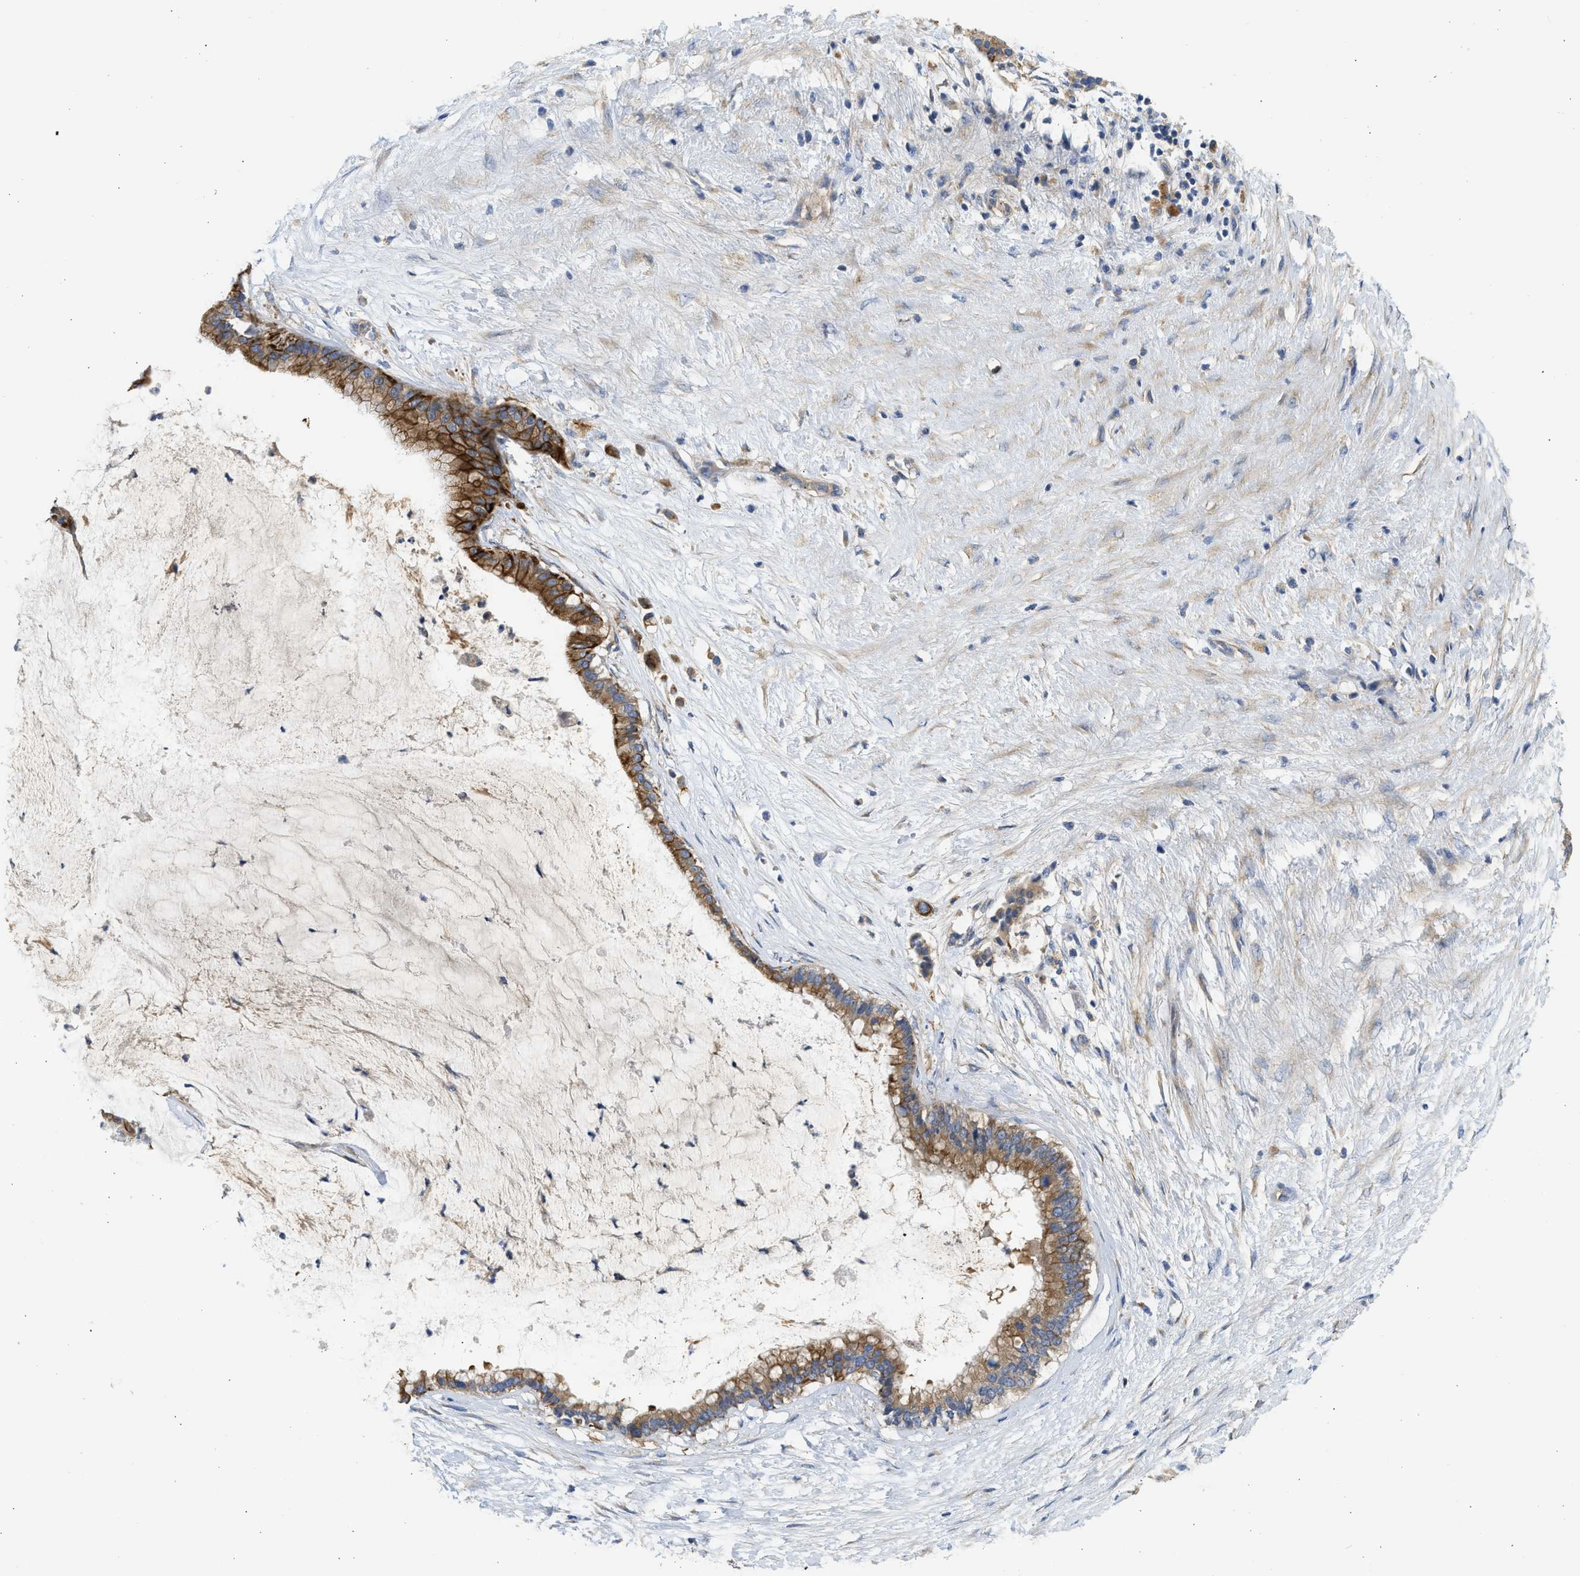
{"staining": {"intensity": "moderate", "quantity": ">75%", "location": "cytoplasmic/membranous"}, "tissue": "pancreatic cancer", "cell_type": "Tumor cells", "image_type": "cancer", "snomed": [{"axis": "morphology", "description": "Adenocarcinoma, NOS"}, {"axis": "topography", "description": "Pancreas"}], "caption": "This is an image of immunohistochemistry staining of pancreatic cancer (adenocarcinoma), which shows moderate expression in the cytoplasmic/membranous of tumor cells.", "gene": "CSRNP2", "patient": {"sex": "male", "age": 41}}